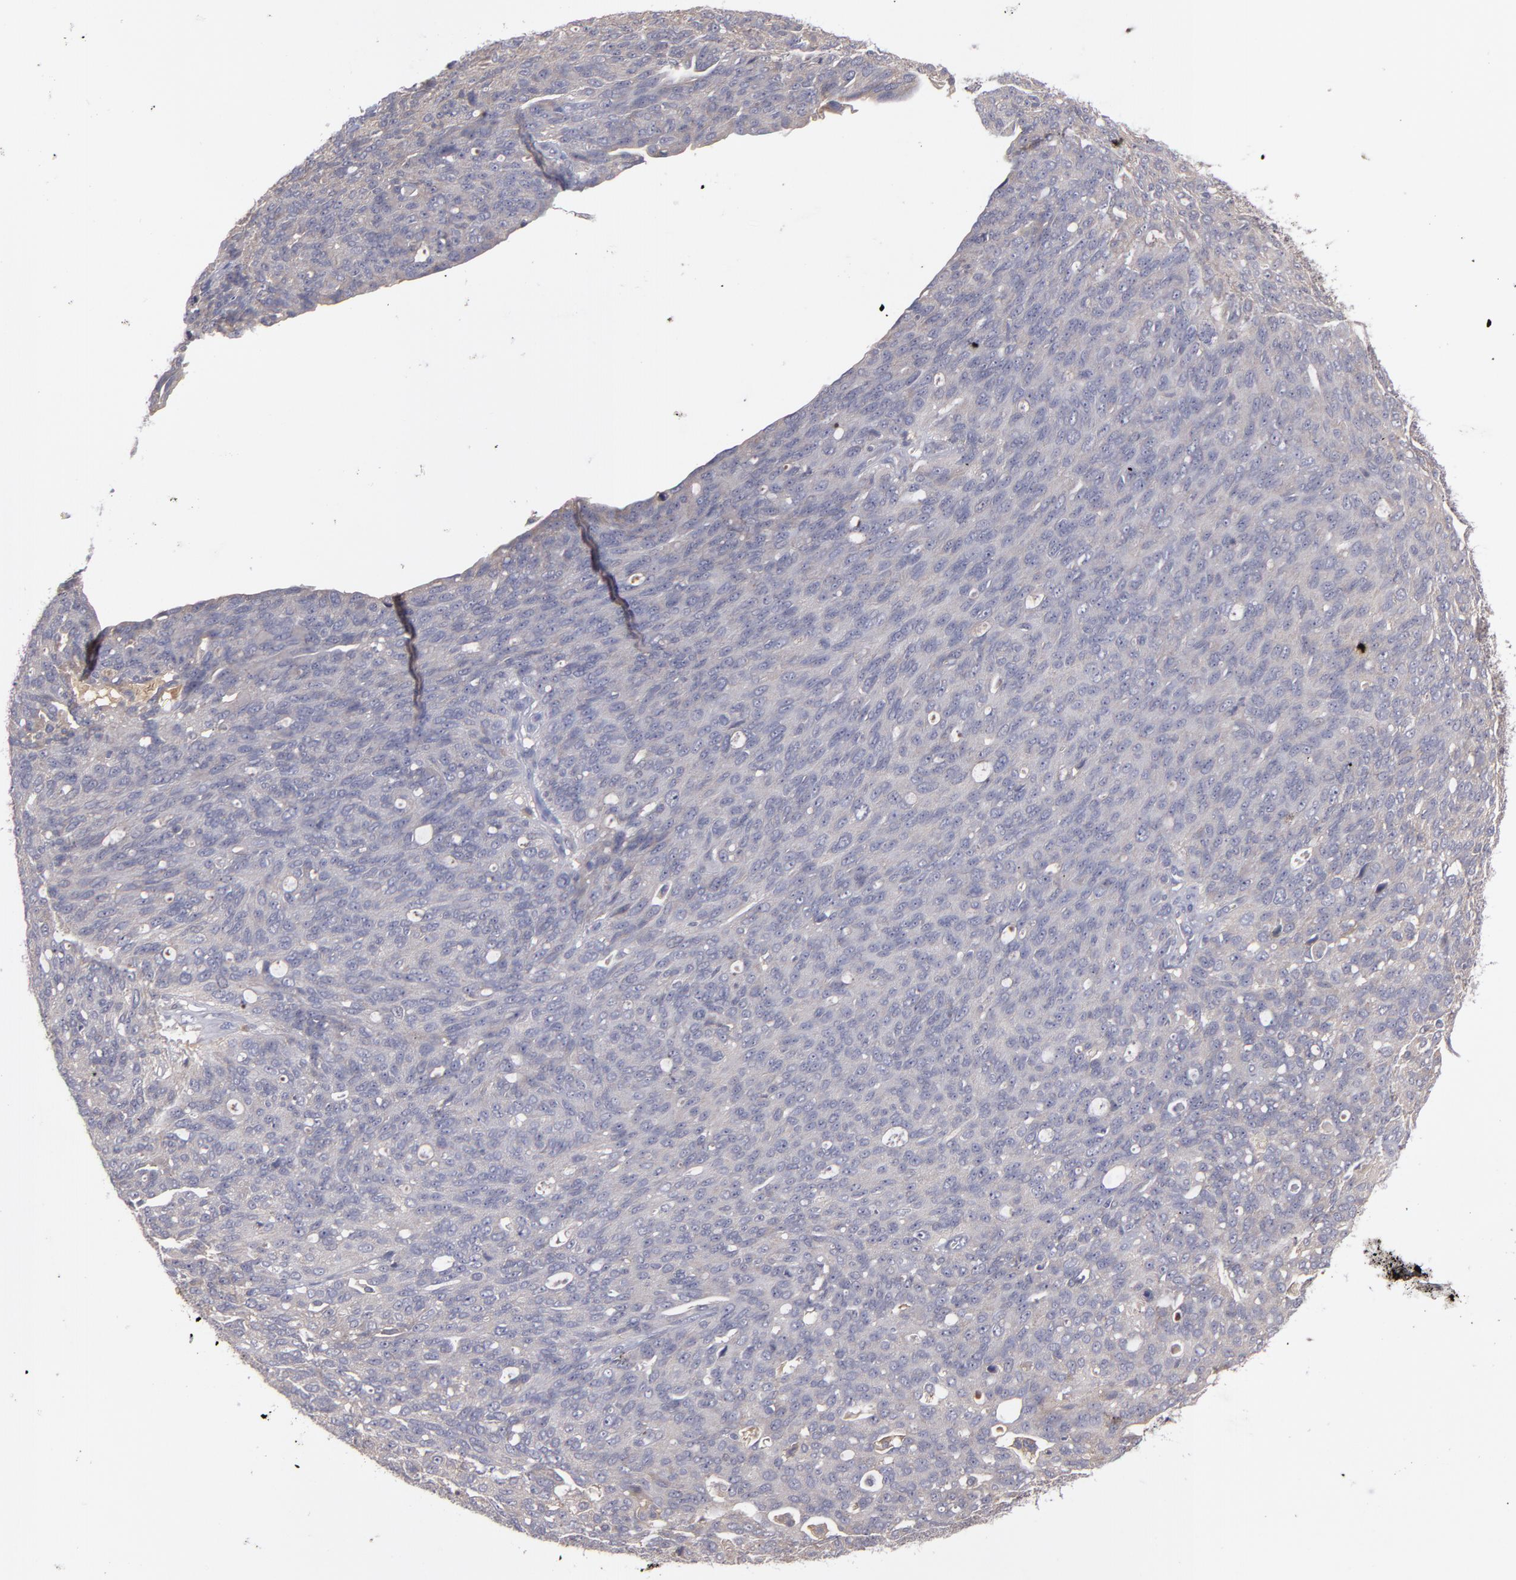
{"staining": {"intensity": "negative", "quantity": "none", "location": "none"}, "tissue": "ovarian cancer", "cell_type": "Tumor cells", "image_type": "cancer", "snomed": [{"axis": "morphology", "description": "Carcinoma, endometroid"}, {"axis": "topography", "description": "Ovary"}], "caption": "This is an immunohistochemistry photomicrograph of ovarian cancer (endometroid carcinoma). There is no staining in tumor cells.", "gene": "MMP11", "patient": {"sex": "female", "age": 60}}